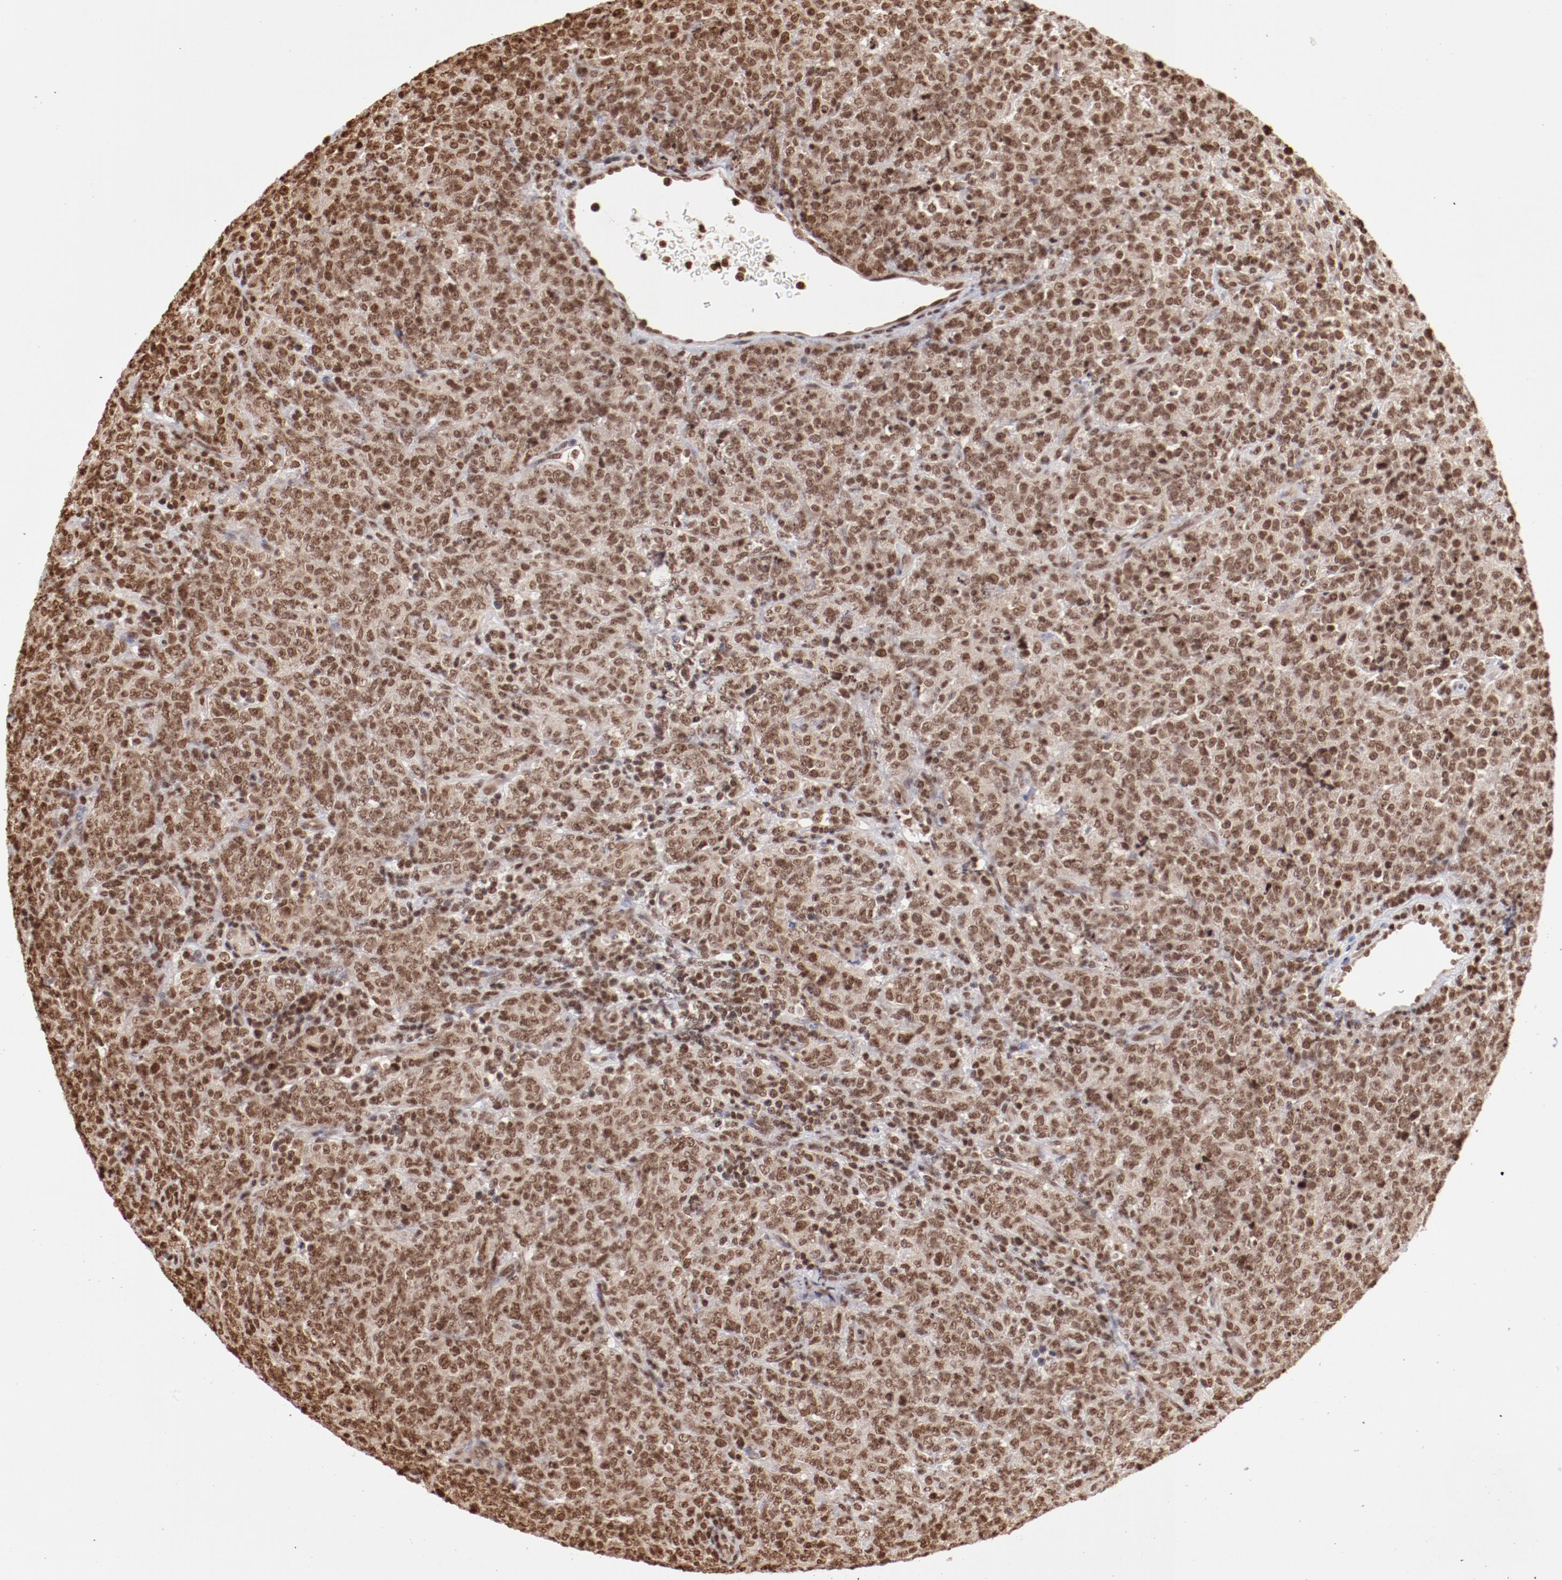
{"staining": {"intensity": "moderate", "quantity": ">75%", "location": "nuclear"}, "tissue": "lymphoma", "cell_type": "Tumor cells", "image_type": "cancer", "snomed": [{"axis": "morphology", "description": "Malignant lymphoma, non-Hodgkin's type, High grade"}, {"axis": "topography", "description": "Tonsil"}], "caption": "The photomicrograph demonstrates immunohistochemical staining of high-grade malignant lymphoma, non-Hodgkin's type. There is moderate nuclear positivity is appreciated in approximately >75% of tumor cells. (Brightfield microscopy of DAB IHC at high magnification).", "gene": "ABL2", "patient": {"sex": "female", "age": 36}}